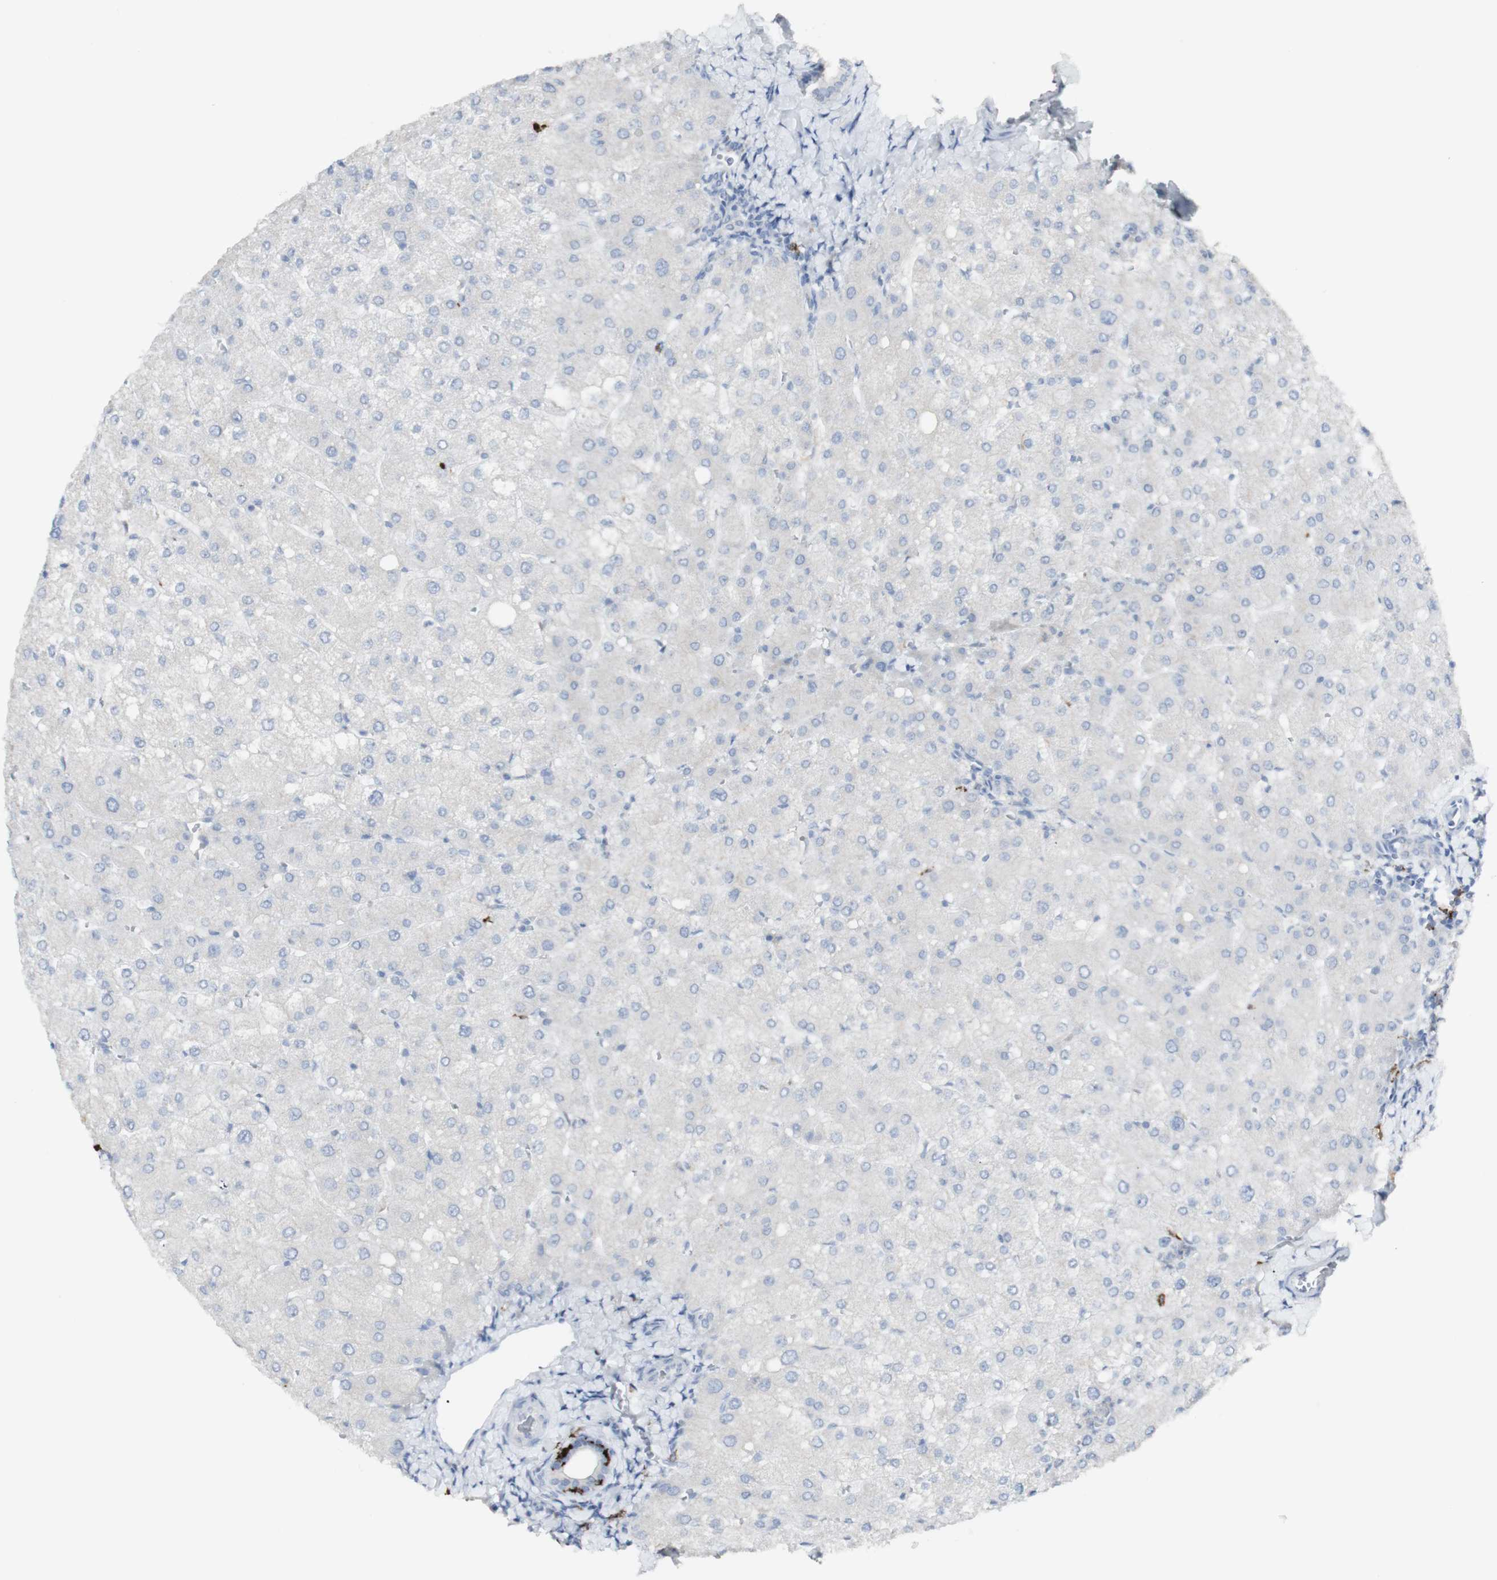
{"staining": {"intensity": "negative", "quantity": "none", "location": "none"}, "tissue": "liver", "cell_type": "Cholangiocytes", "image_type": "normal", "snomed": [{"axis": "morphology", "description": "Normal tissue, NOS"}, {"axis": "topography", "description": "Liver"}], "caption": "An immunohistochemistry histopathology image of normal liver is shown. There is no staining in cholangiocytes of liver.", "gene": "CD207", "patient": {"sex": "male", "age": 55}}